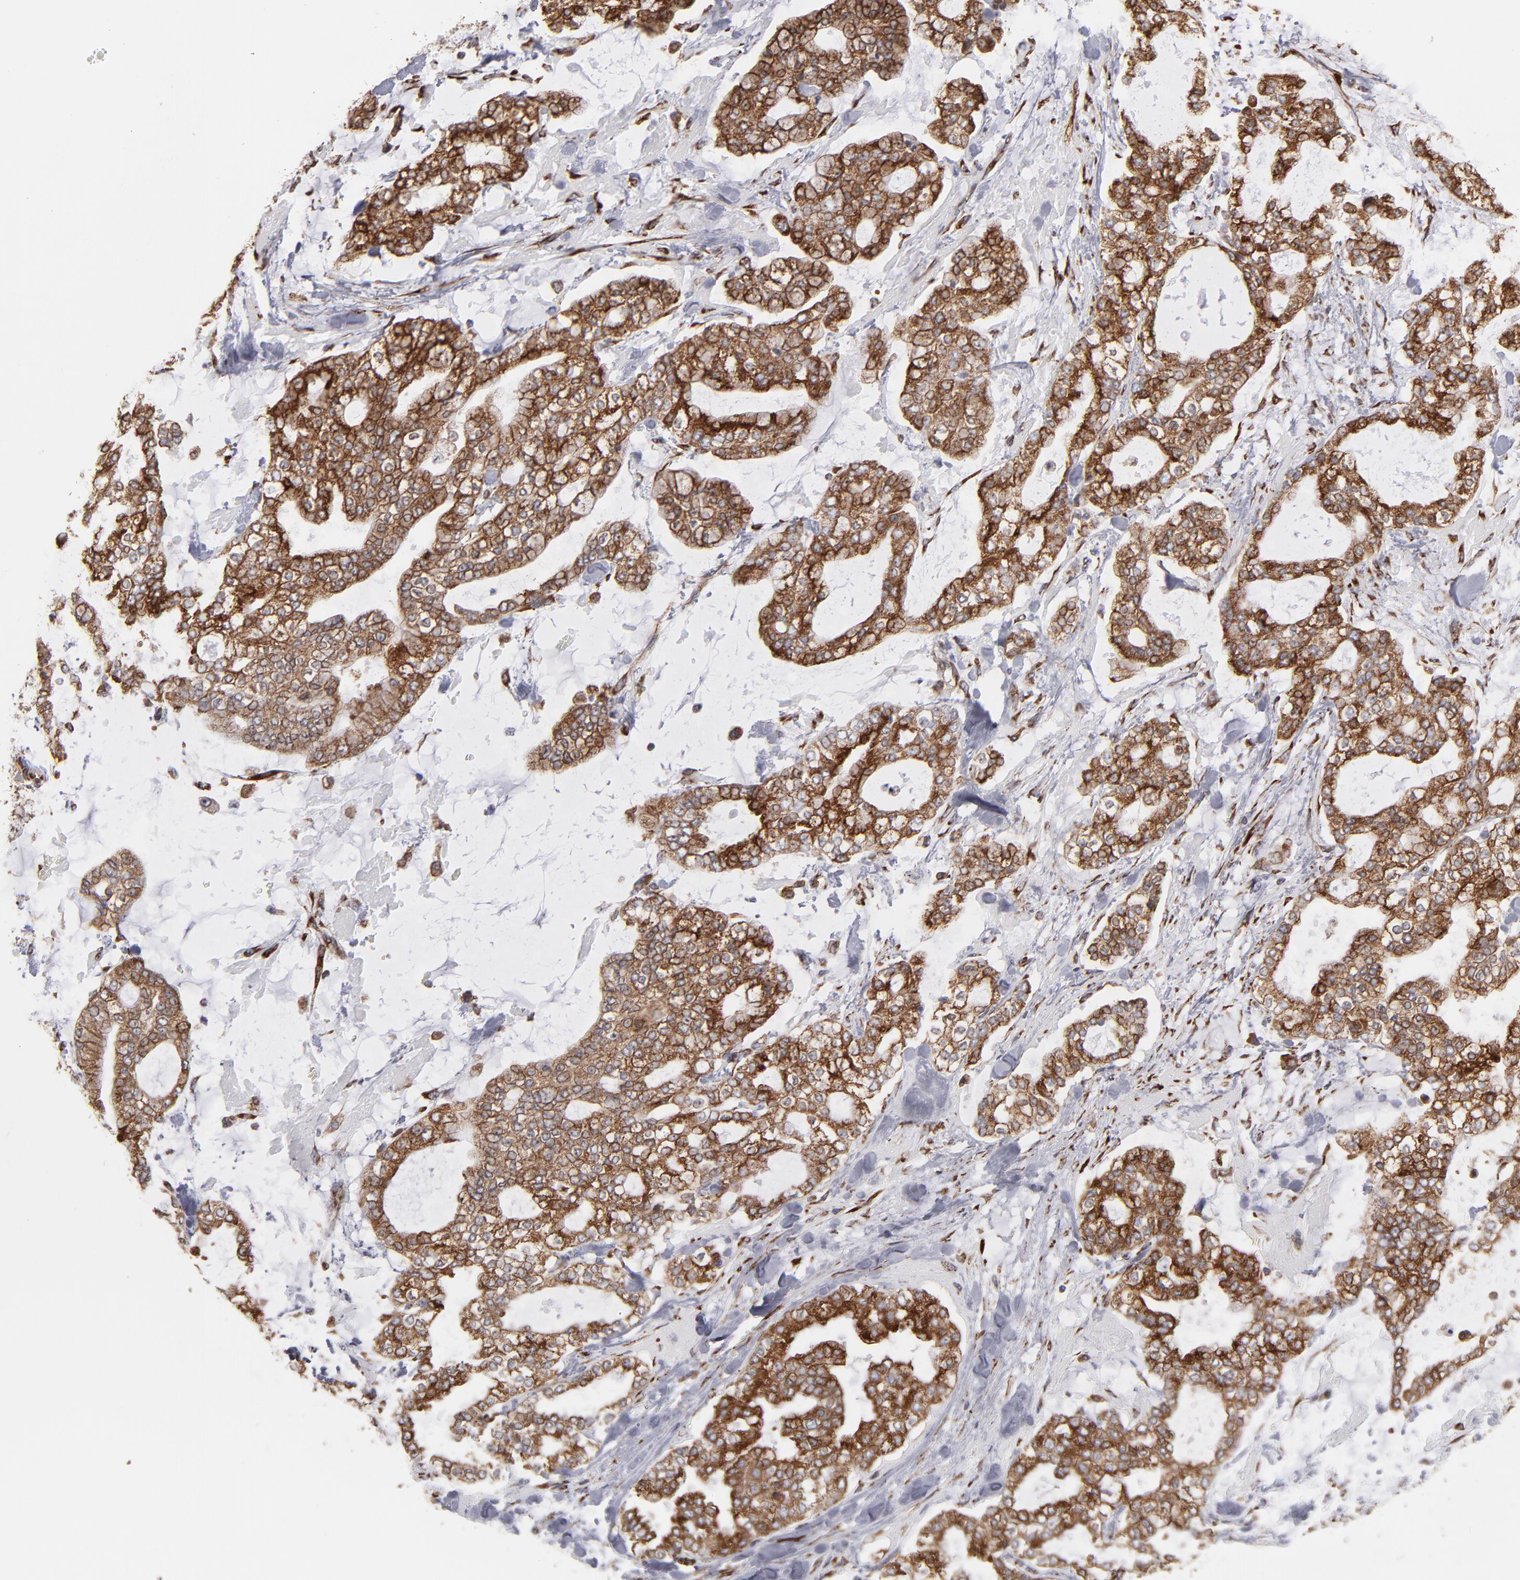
{"staining": {"intensity": "moderate", "quantity": ">75%", "location": "cytoplasmic/membranous"}, "tissue": "stomach cancer", "cell_type": "Tumor cells", "image_type": "cancer", "snomed": [{"axis": "morphology", "description": "Normal tissue, NOS"}, {"axis": "morphology", "description": "Adenocarcinoma, NOS"}, {"axis": "topography", "description": "Stomach, upper"}, {"axis": "topography", "description": "Stomach"}], "caption": "Immunohistochemistry (IHC) histopathology image of human stomach cancer (adenocarcinoma) stained for a protein (brown), which demonstrates medium levels of moderate cytoplasmic/membranous positivity in approximately >75% of tumor cells.", "gene": "KTN1", "patient": {"sex": "male", "age": 76}}